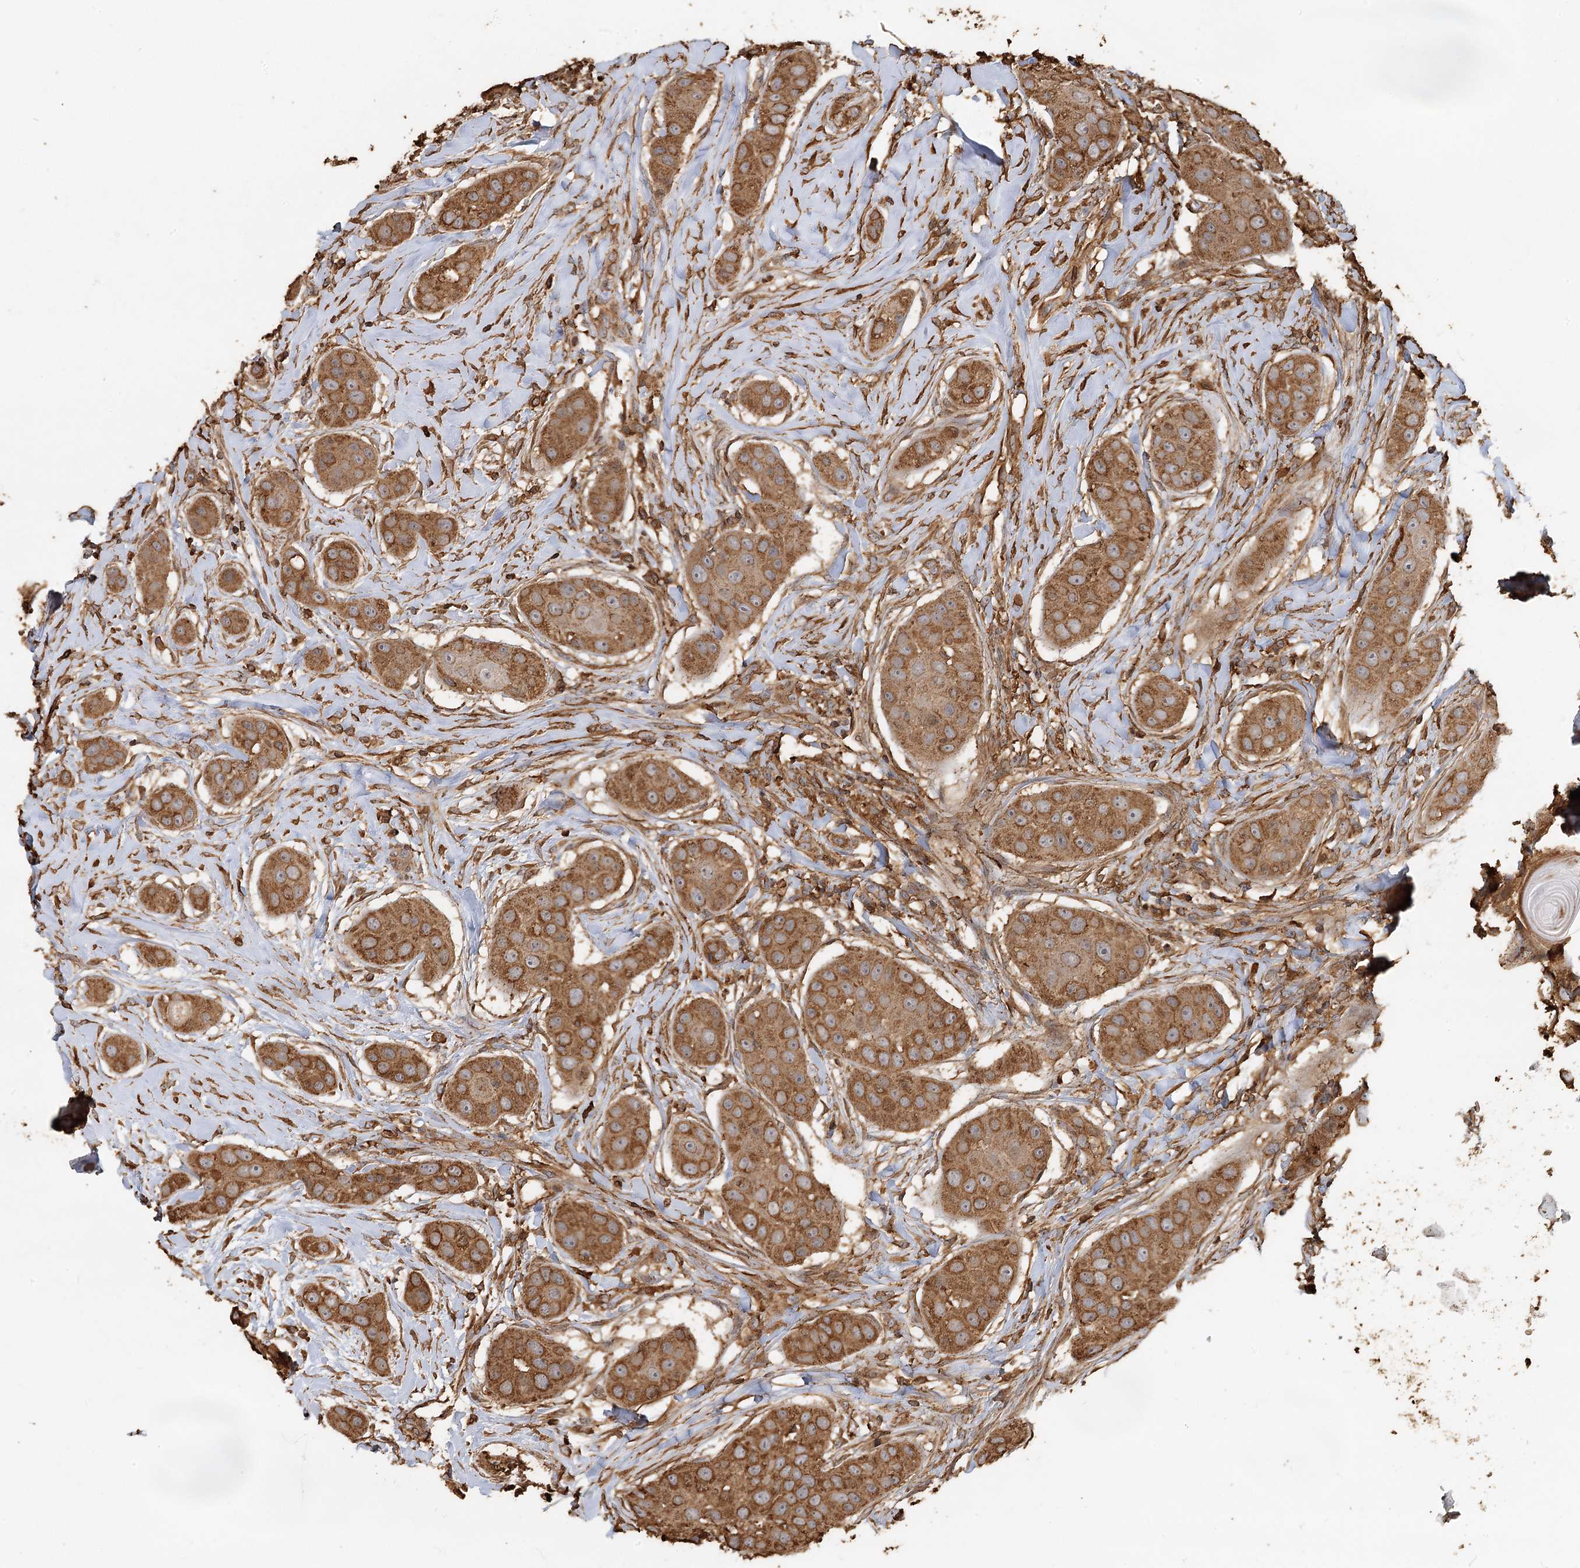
{"staining": {"intensity": "moderate", "quantity": ">75%", "location": "cytoplasmic/membranous"}, "tissue": "head and neck cancer", "cell_type": "Tumor cells", "image_type": "cancer", "snomed": [{"axis": "morphology", "description": "Normal tissue, NOS"}, {"axis": "morphology", "description": "Squamous cell carcinoma, NOS"}, {"axis": "topography", "description": "Skeletal muscle"}, {"axis": "topography", "description": "Head-Neck"}], "caption": "This is an image of immunohistochemistry staining of head and neck squamous cell carcinoma, which shows moderate expression in the cytoplasmic/membranous of tumor cells.", "gene": "PIK3C2A", "patient": {"sex": "male", "age": 51}}